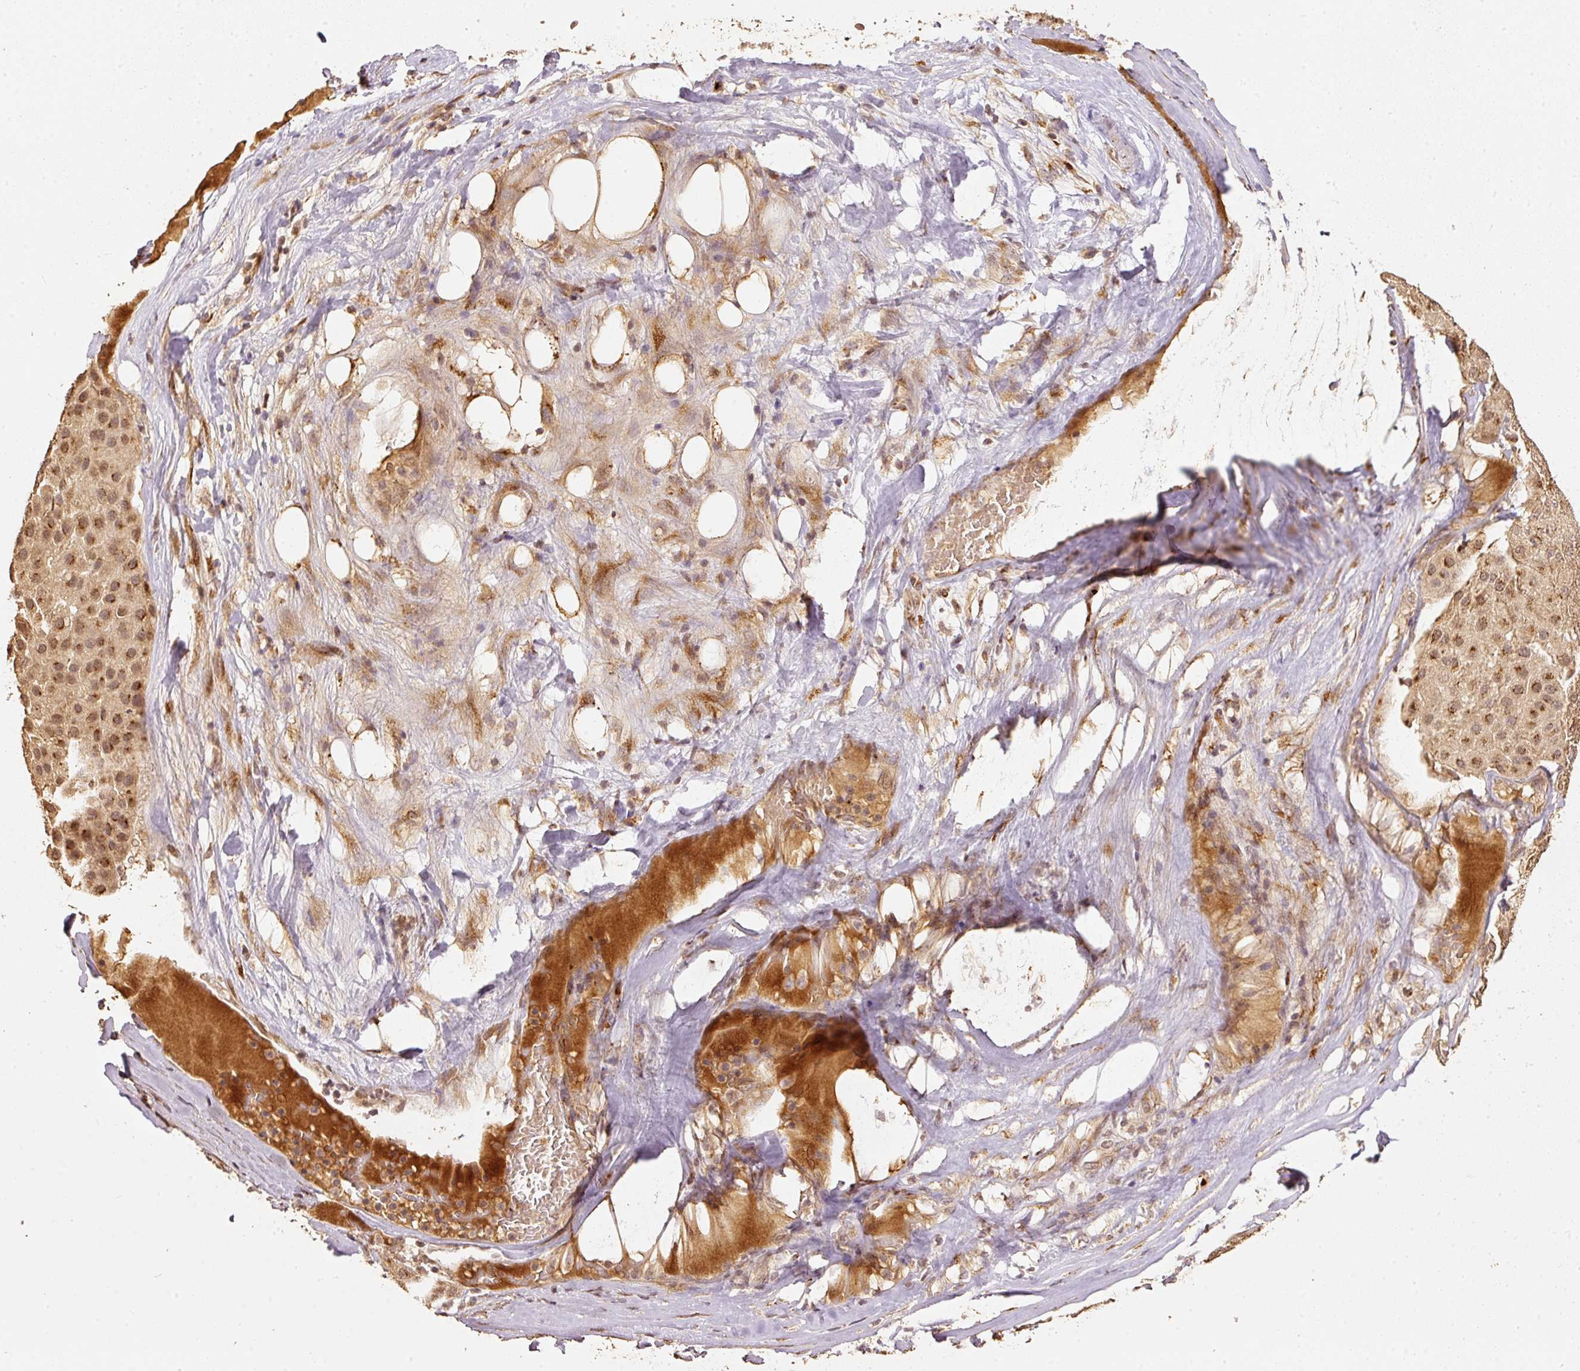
{"staining": {"intensity": "moderate", "quantity": ">75%", "location": "cytoplasmic/membranous"}, "tissue": "melanoma", "cell_type": "Tumor cells", "image_type": "cancer", "snomed": [{"axis": "morphology", "description": "Malignant melanoma, Metastatic site"}, {"axis": "topography", "description": "Smooth muscle"}], "caption": "Malignant melanoma (metastatic site) stained with DAB immunohistochemistry shows medium levels of moderate cytoplasmic/membranous expression in approximately >75% of tumor cells.", "gene": "FUT8", "patient": {"sex": "male", "age": 41}}